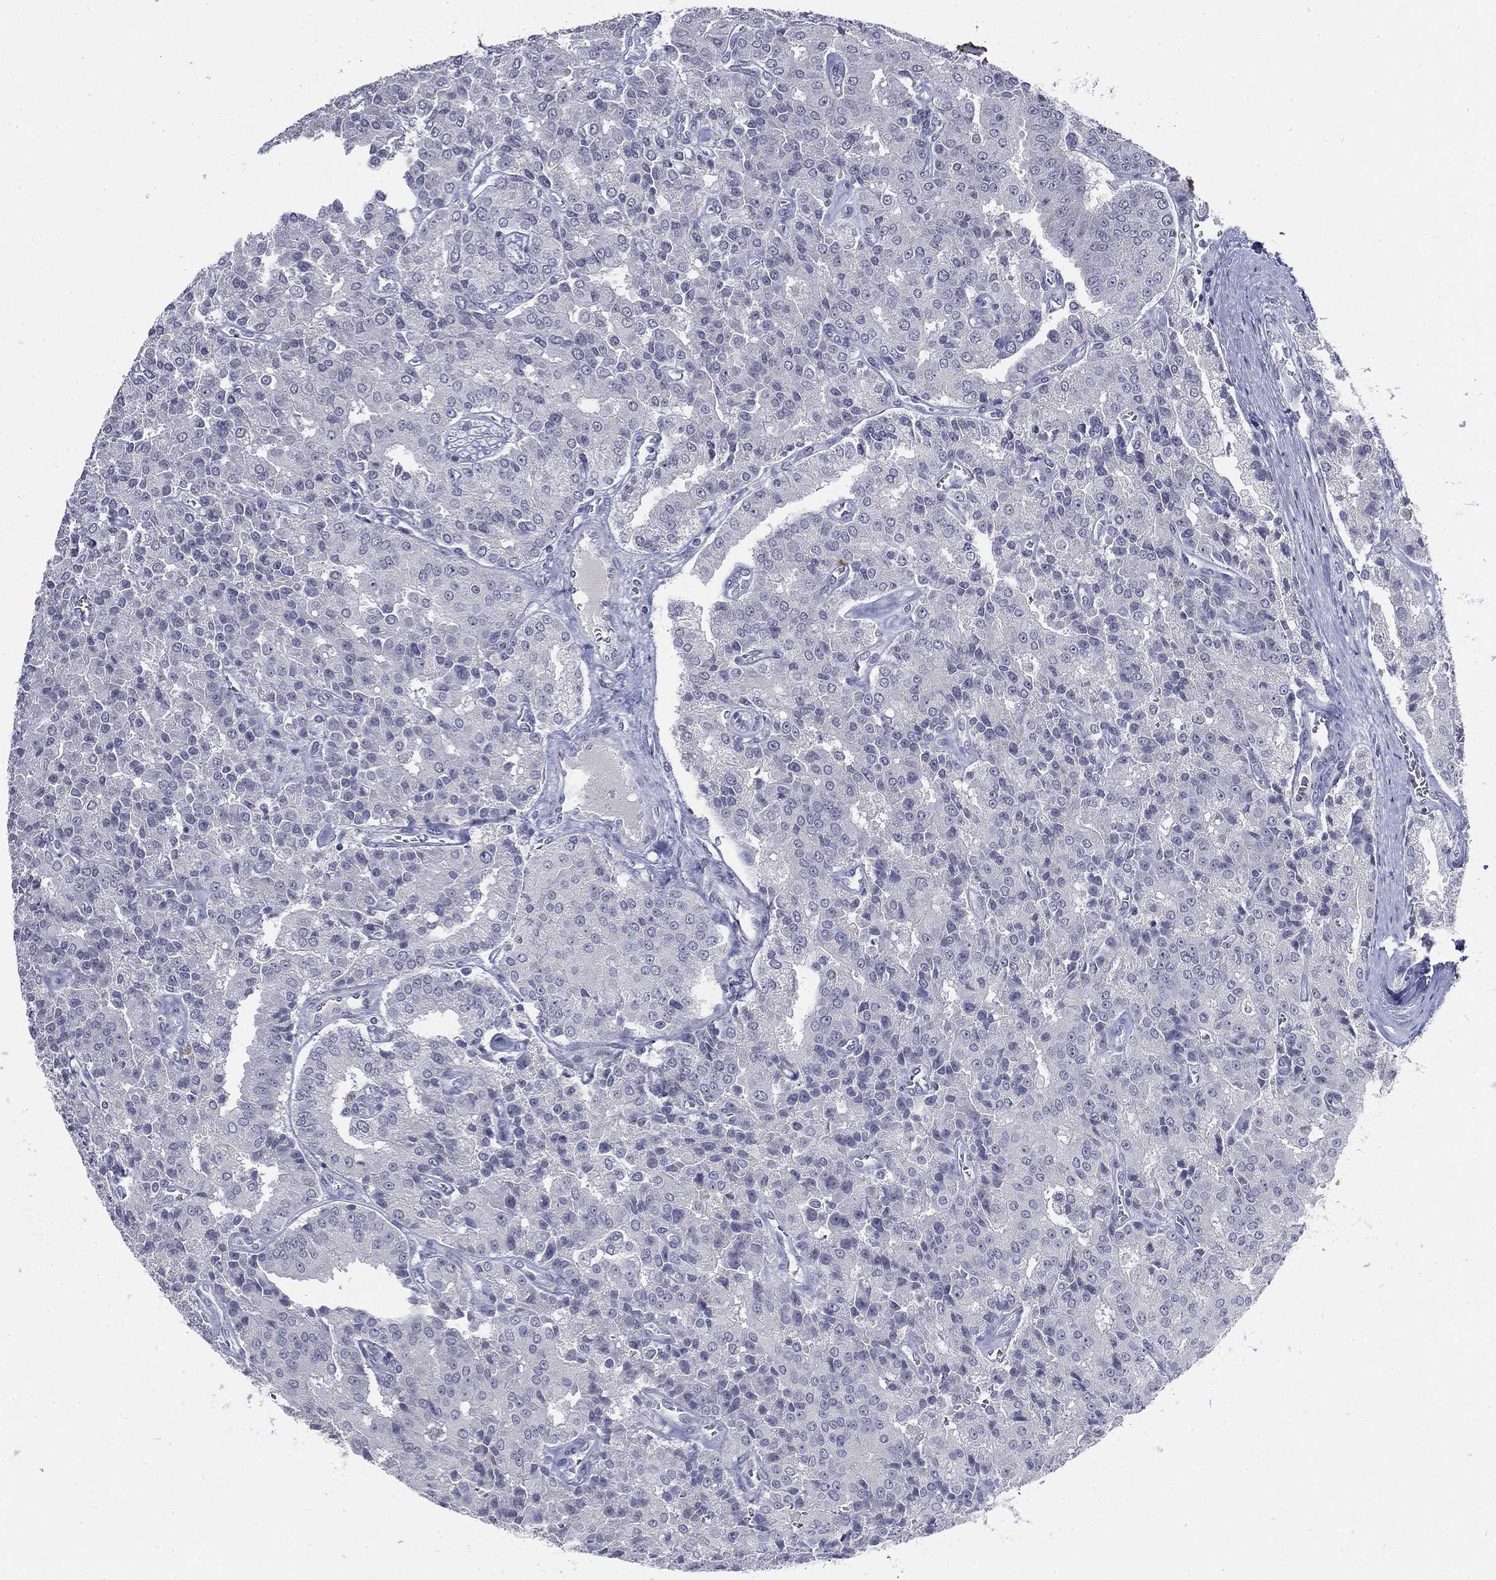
{"staining": {"intensity": "negative", "quantity": "none", "location": "none"}, "tissue": "prostate cancer", "cell_type": "Tumor cells", "image_type": "cancer", "snomed": [{"axis": "morphology", "description": "Adenocarcinoma, NOS"}, {"axis": "topography", "description": "Prostate and seminal vesicle, NOS"}, {"axis": "topography", "description": "Prostate"}], "caption": "Immunohistochemistry image of prostate cancer (adenocarcinoma) stained for a protein (brown), which shows no staining in tumor cells.", "gene": "CGB1", "patient": {"sex": "male", "age": 67}}